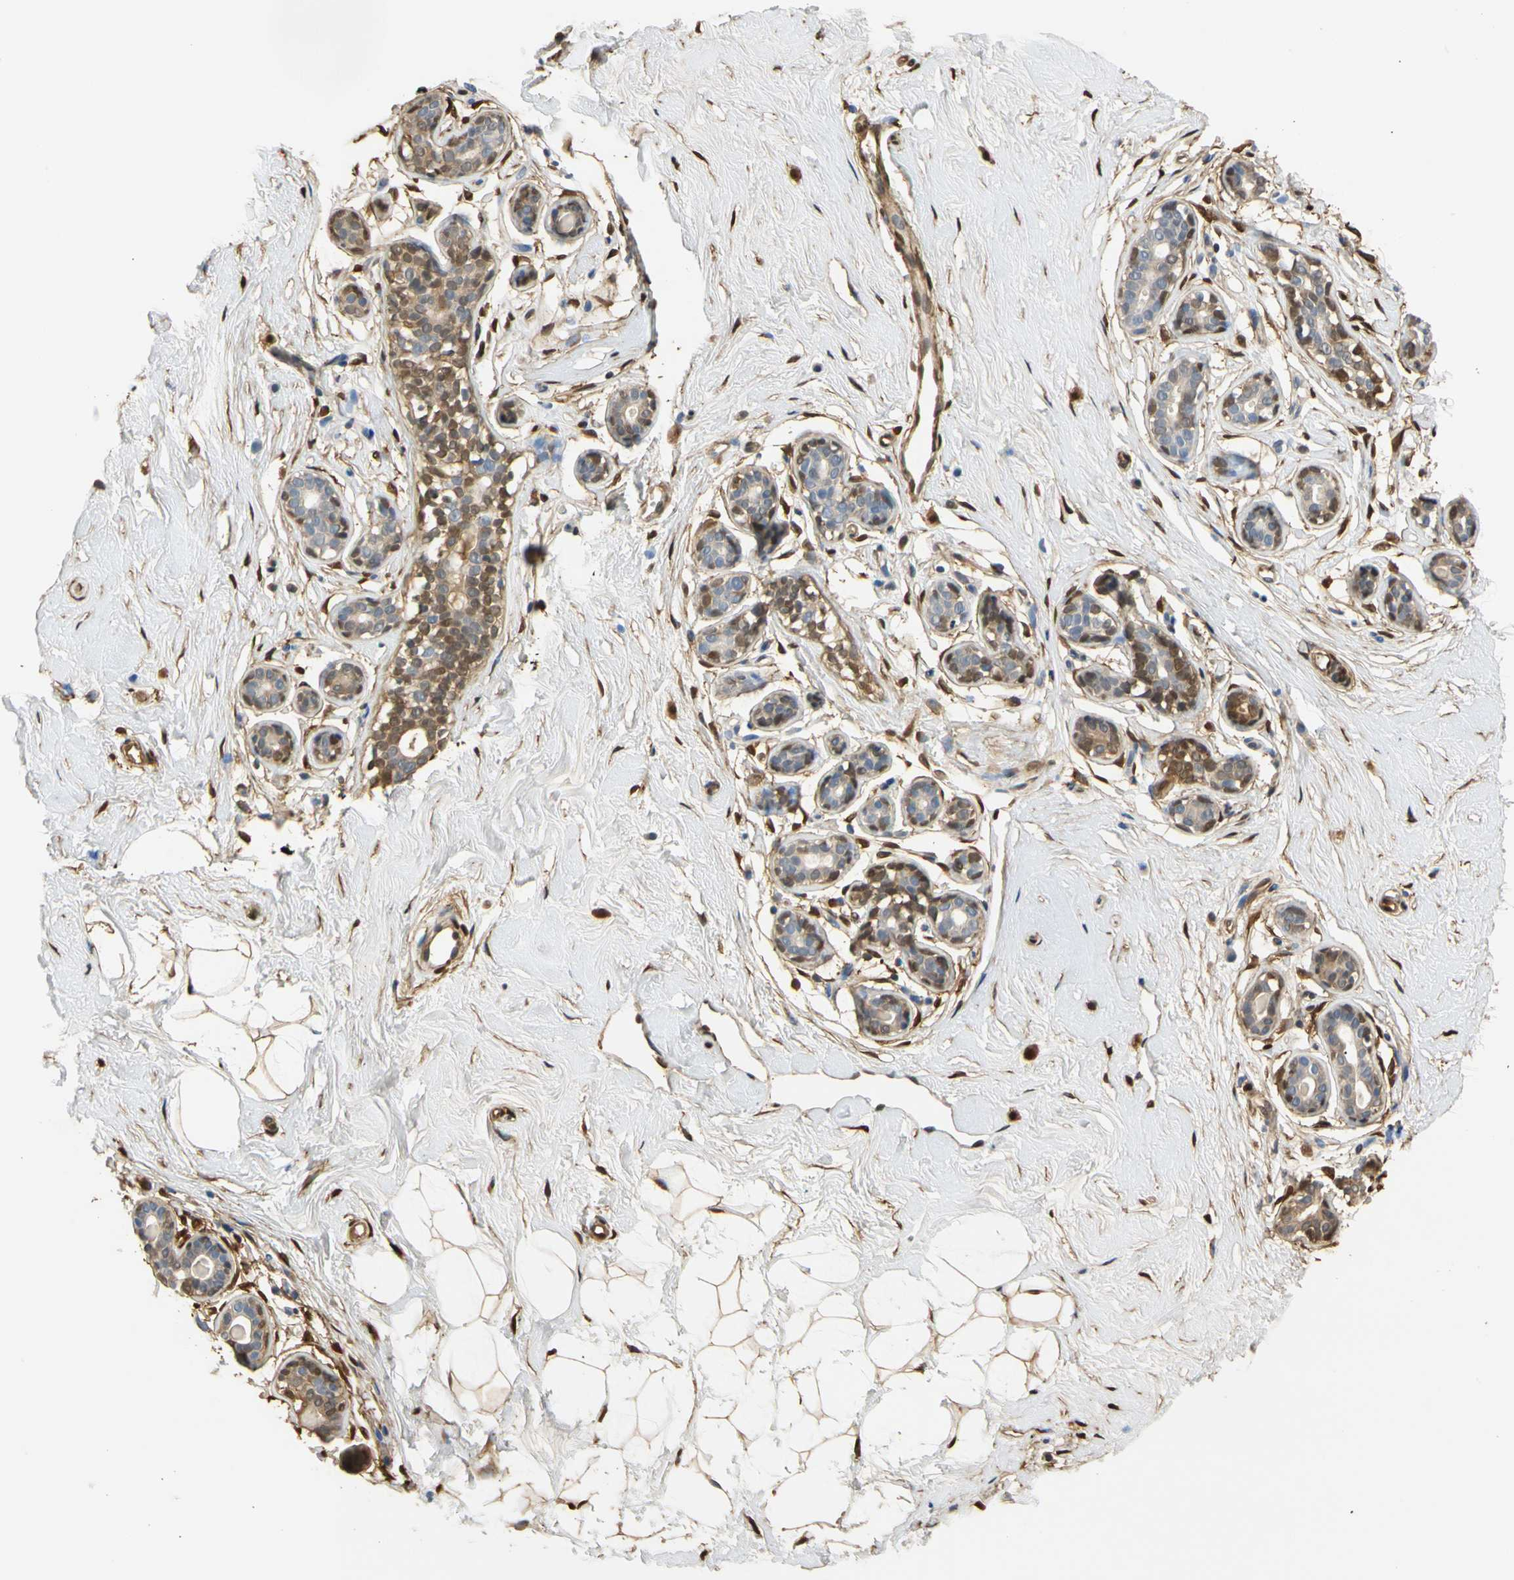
{"staining": {"intensity": "moderate", "quantity": ">75%", "location": "nuclear"}, "tissue": "breast", "cell_type": "Adipocytes", "image_type": "normal", "snomed": [{"axis": "morphology", "description": "Normal tissue, NOS"}, {"axis": "topography", "description": "Breast"}], "caption": "This micrograph reveals immunohistochemistry staining of normal human breast, with medium moderate nuclear staining in approximately >75% of adipocytes.", "gene": "S100A6", "patient": {"sex": "female", "age": 23}}